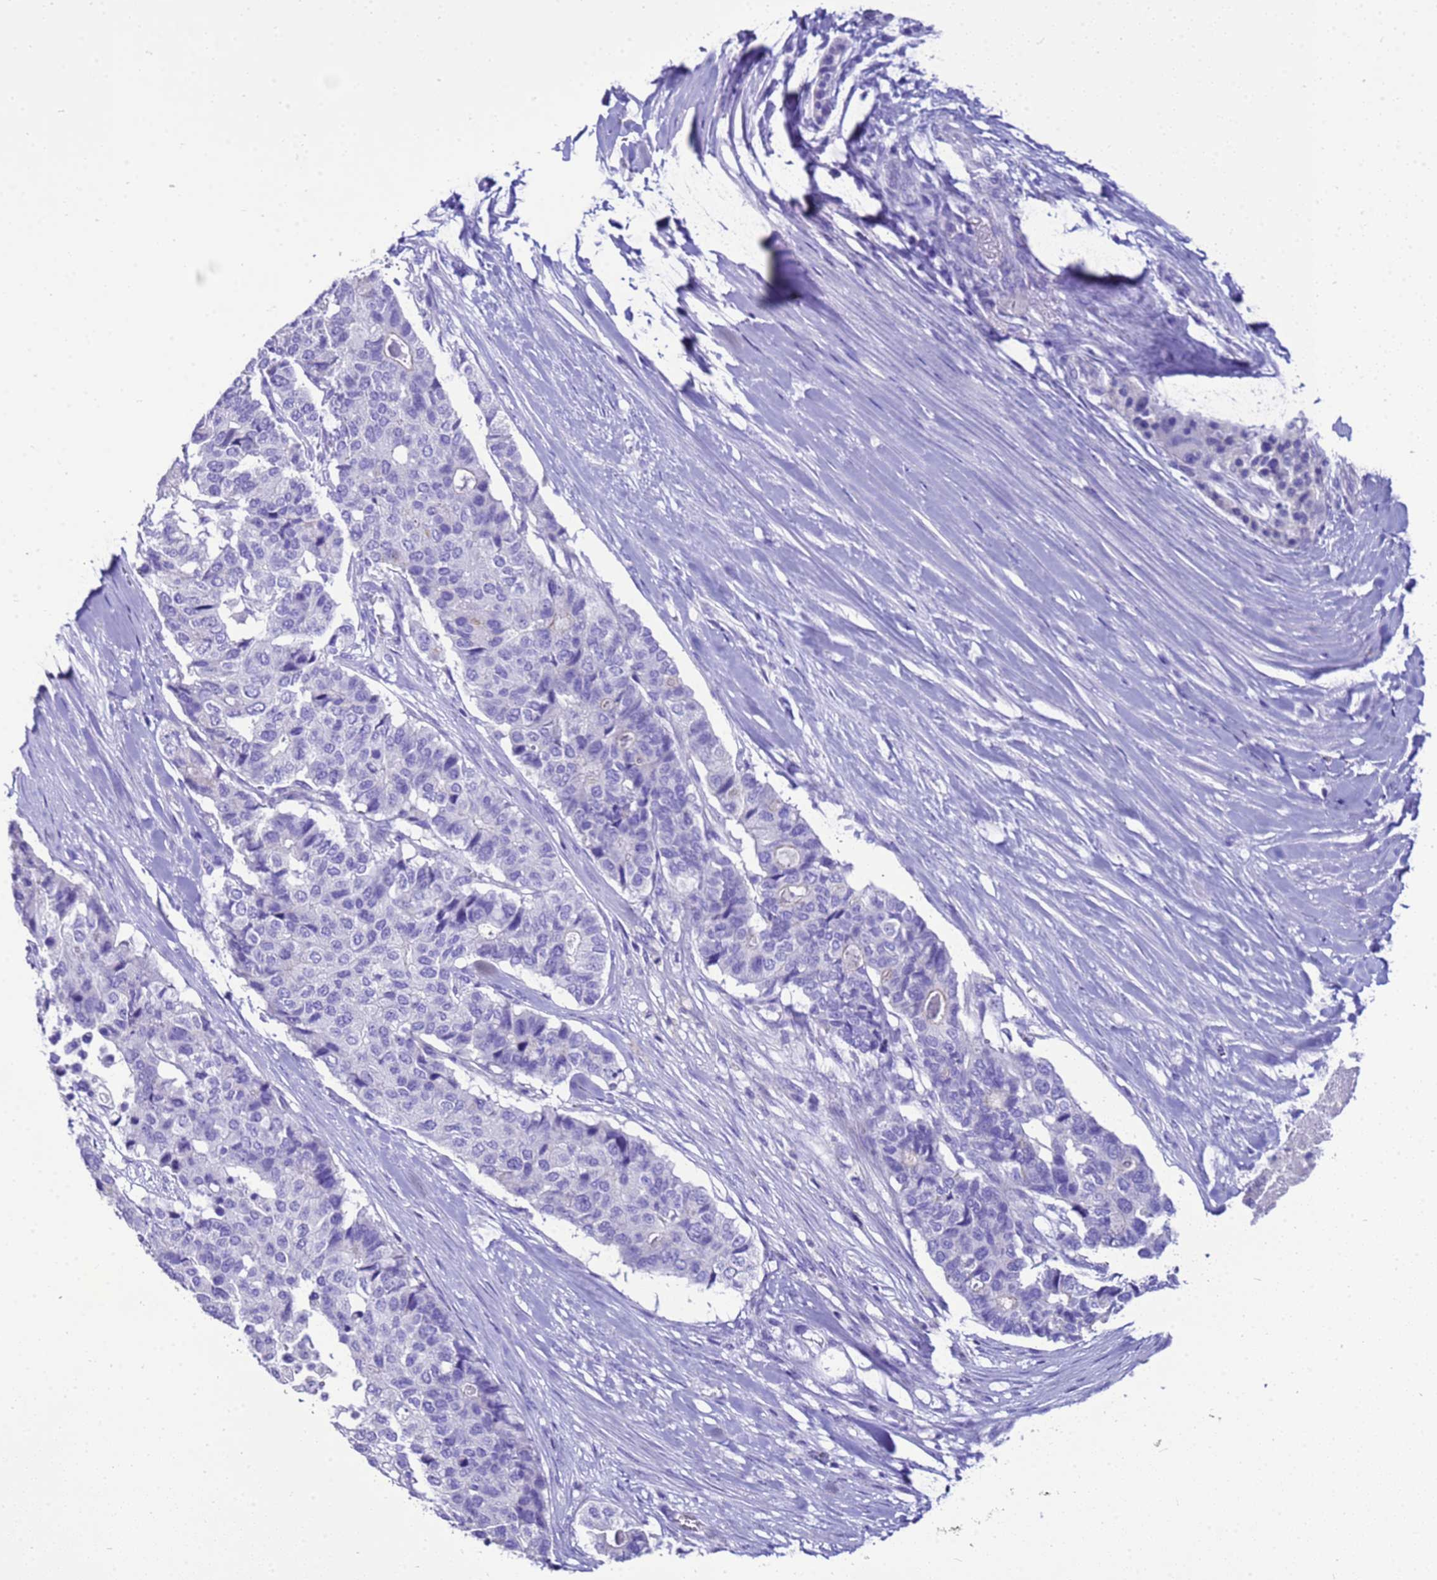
{"staining": {"intensity": "negative", "quantity": "none", "location": "none"}, "tissue": "pancreatic cancer", "cell_type": "Tumor cells", "image_type": "cancer", "snomed": [{"axis": "morphology", "description": "Adenocarcinoma, NOS"}, {"axis": "topography", "description": "Pancreas"}], "caption": "This is an immunohistochemistry (IHC) histopathology image of human pancreatic cancer. There is no staining in tumor cells.", "gene": "BEST2", "patient": {"sex": "male", "age": 50}}